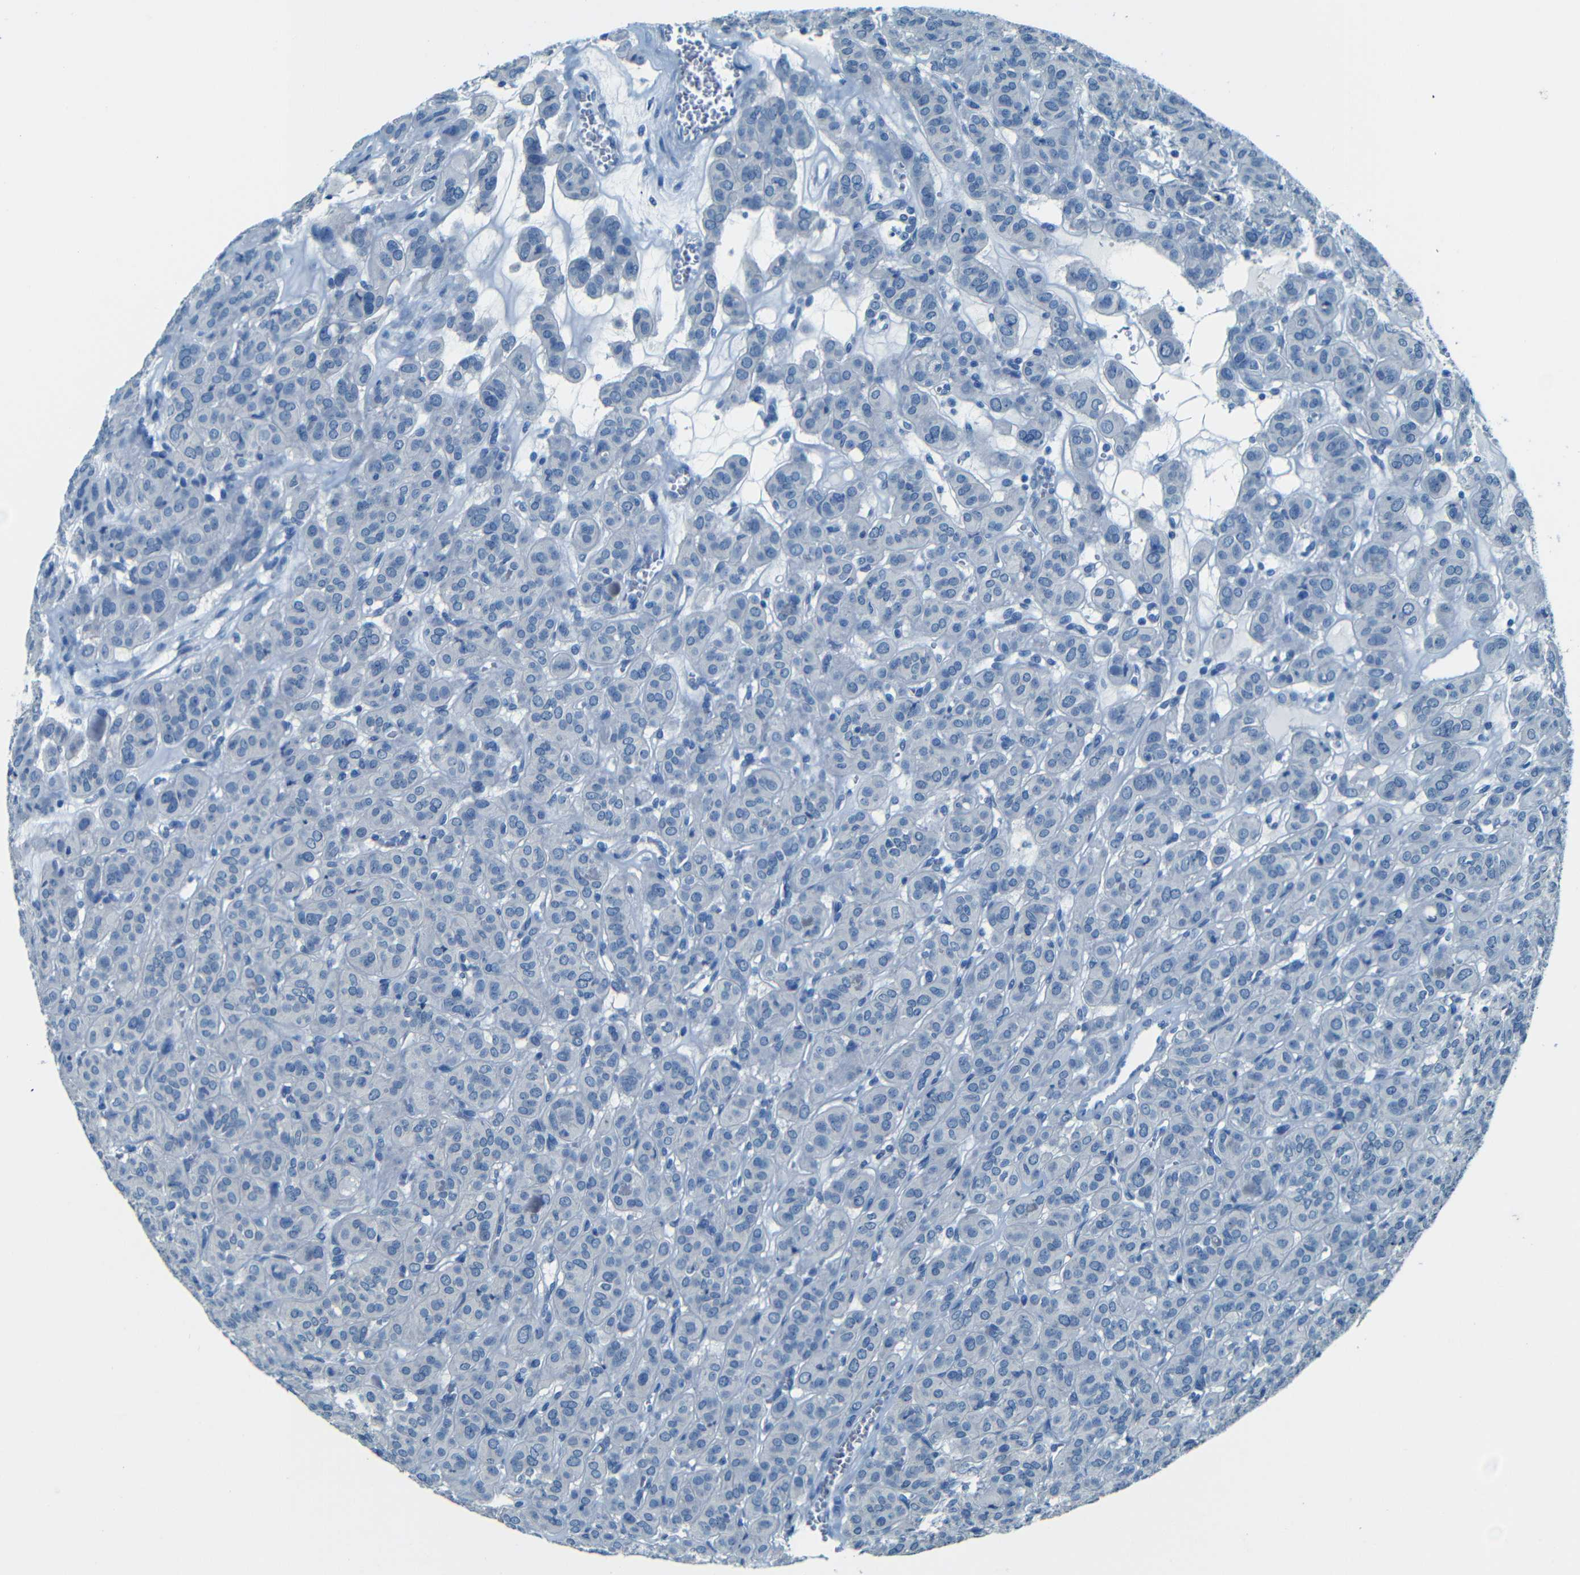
{"staining": {"intensity": "negative", "quantity": "none", "location": "none"}, "tissue": "thyroid cancer", "cell_type": "Tumor cells", "image_type": "cancer", "snomed": [{"axis": "morphology", "description": "Follicular adenoma carcinoma, NOS"}, {"axis": "topography", "description": "Thyroid gland"}], "caption": "The micrograph reveals no staining of tumor cells in thyroid follicular adenoma carcinoma. (DAB immunohistochemistry with hematoxylin counter stain).", "gene": "ZMAT1", "patient": {"sex": "female", "age": 71}}